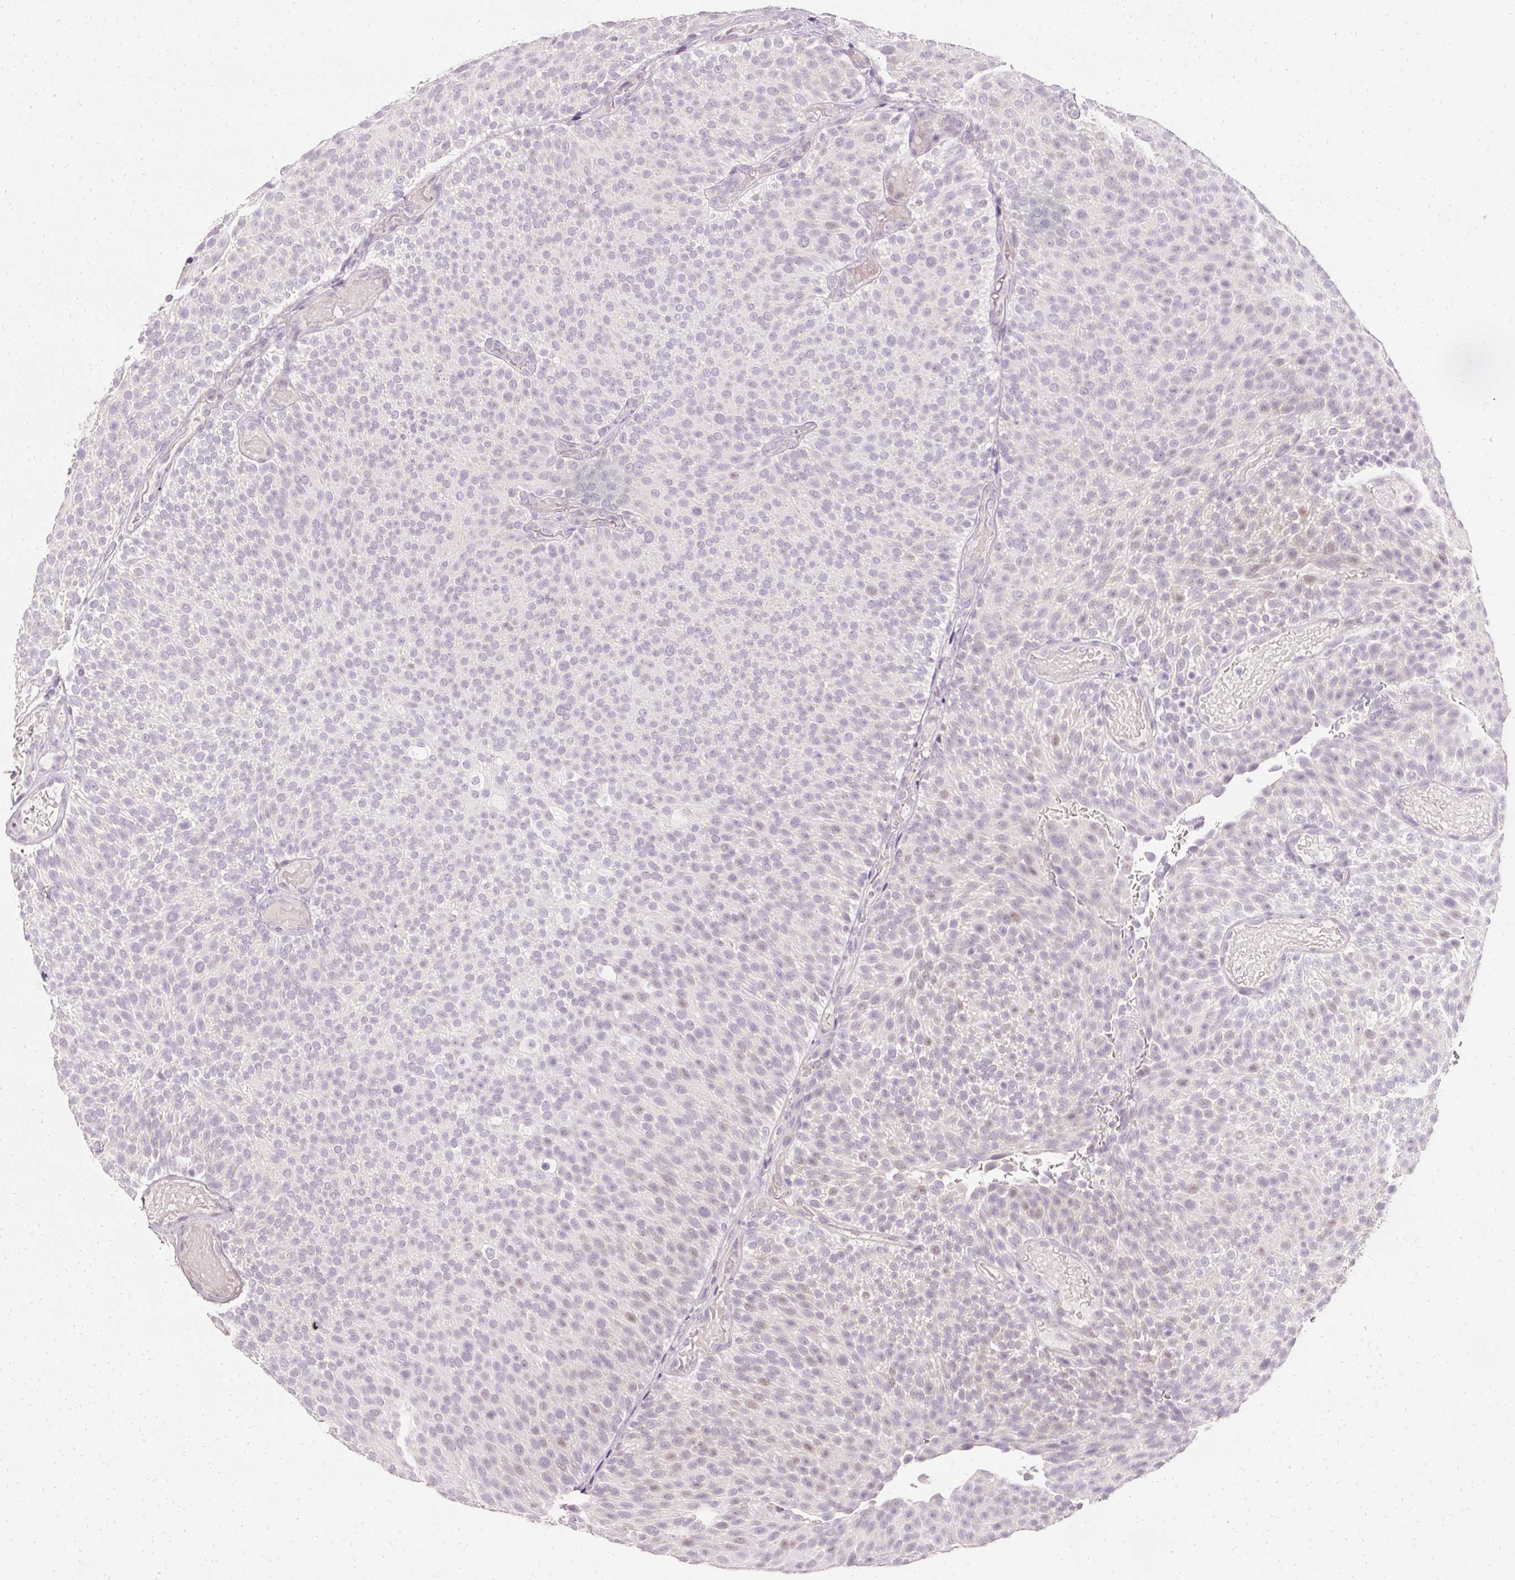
{"staining": {"intensity": "weak", "quantity": "<25%", "location": "nuclear"}, "tissue": "urothelial cancer", "cell_type": "Tumor cells", "image_type": "cancer", "snomed": [{"axis": "morphology", "description": "Urothelial carcinoma, Low grade"}, {"axis": "topography", "description": "Urinary bladder"}], "caption": "DAB (3,3'-diaminobenzidine) immunohistochemical staining of human low-grade urothelial carcinoma displays no significant staining in tumor cells.", "gene": "ELAVL3", "patient": {"sex": "male", "age": 78}}